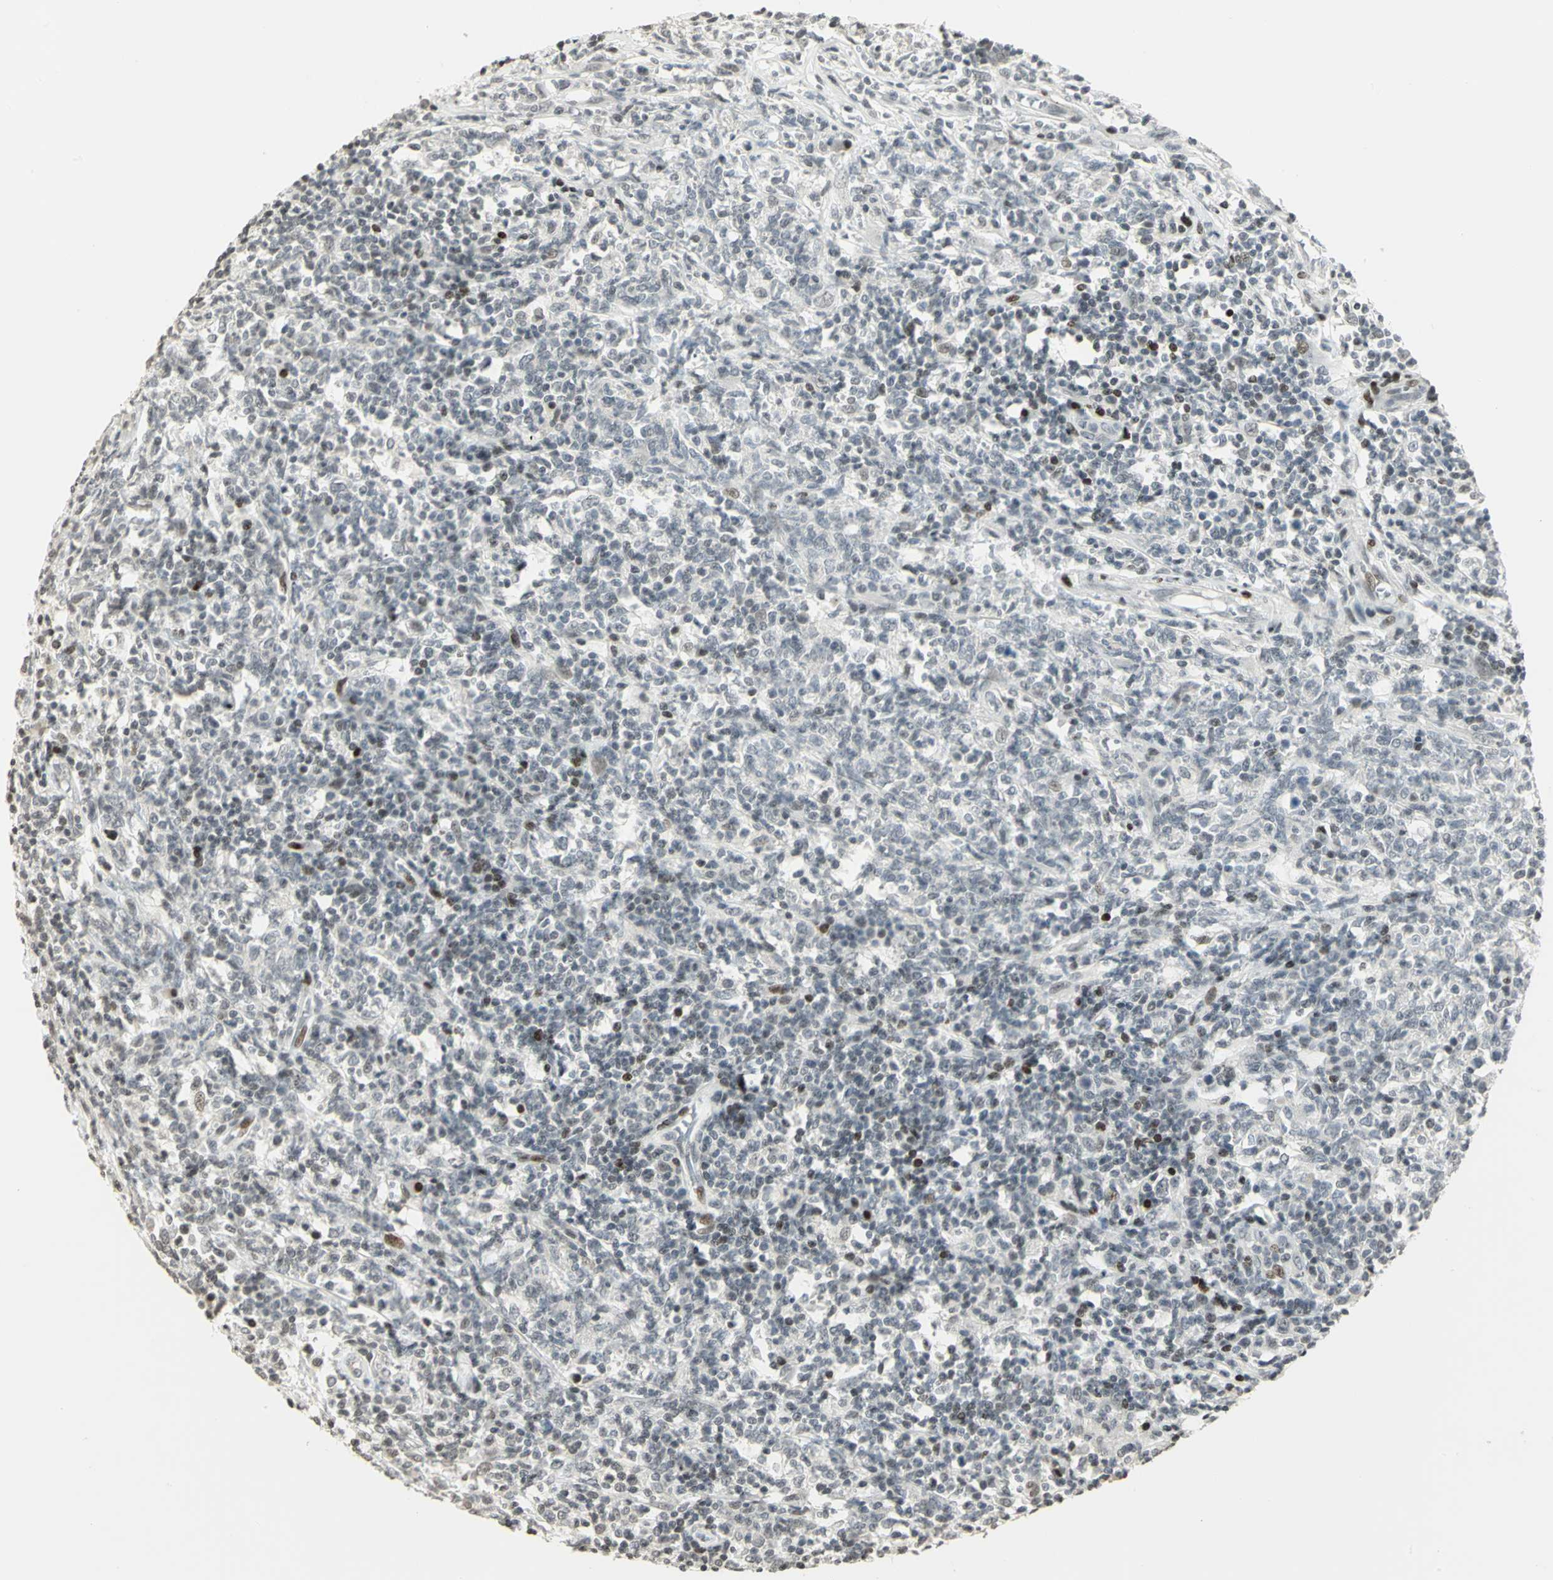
{"staining": {"intensity": "strong", "quantity": "<25%", "location": "nuclear"}, "tissue": "lymphoma", "cell_type": "Tumor cells", "image_type": "cancer", "snomed": [{"axis": "morphology", "description": "Malignant lymphoma, non-Hodgkin's type, High grade"}, {"axis": "topography", "description": "Lymph node"}], "caption": "Immunohistochemistry image of human malignant lymphoma, non-Hodgkin's type (high-grade) stained for a protein (brown), which exhibits medium levels of strong nuclear staining in about <25% of tumor cells.", "gene": "KDM1A", "patient": {"sex": "female", "age": 84}}